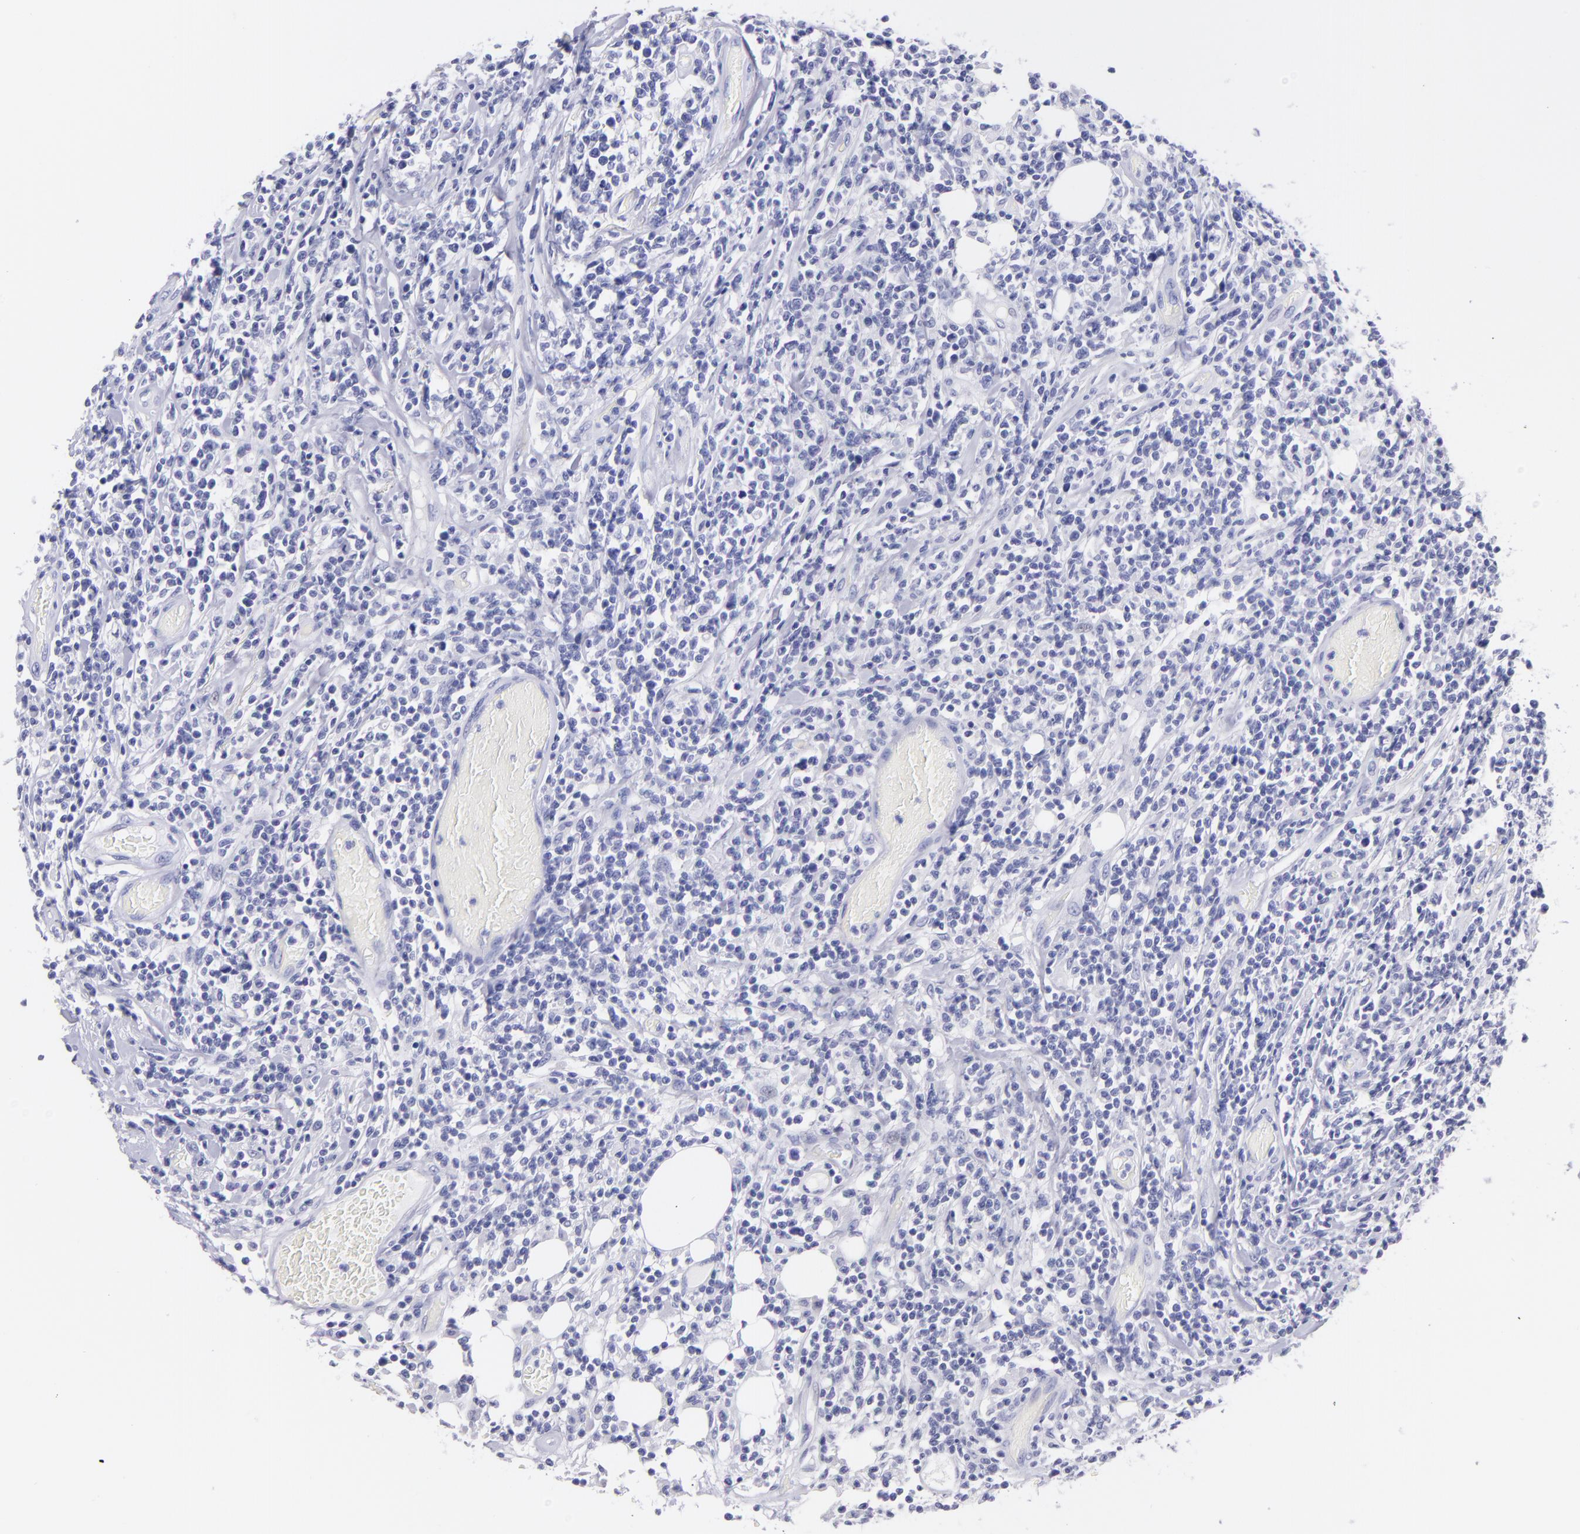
{"staining": {"intensity": "negative", "quantity": "none", "location": "none"}, "tissue": "lymphoma", "cell_type": "Tumor cells", "image_type": "cancer", "snomed": [{"axis": "morphology", "description": "Malignant lymphoma, non-Hodgkin's type, High grade"}, {"axis": "topography", "description": "Colon"}], "caption": "Immunohistochemistry (IHC) micrograph of neoplastic tissue: human lymphoma stained with DAB exhibits no significant protein positivity in tumor cells. The staining is performed using DAB brown chromogen with nuclei counter-stained in using hematoxylin.", "gene": "CNP", "patient": {"sex": "male", "age": 82}}